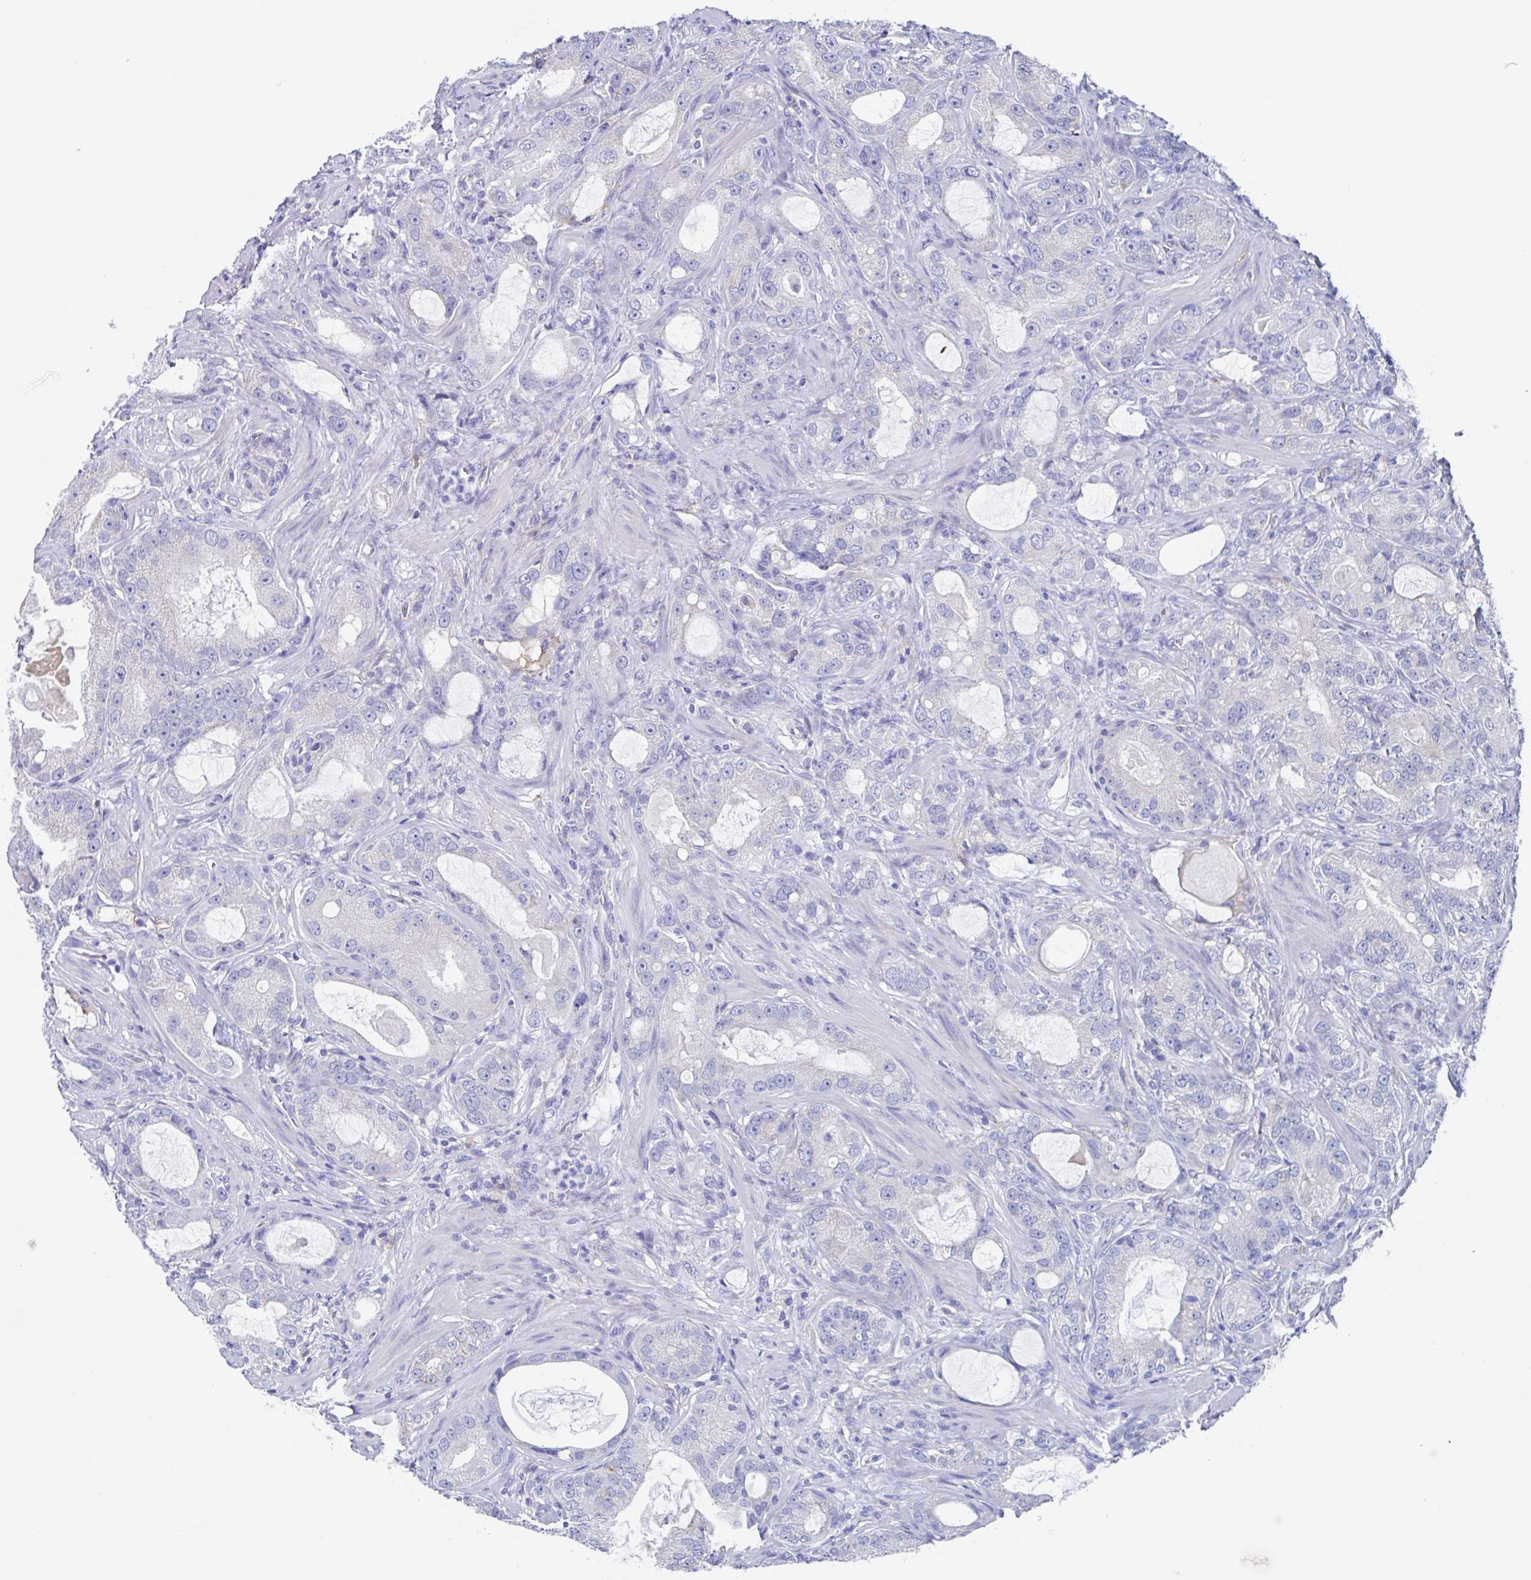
{"staining": {"intensity": "negative", "quantity": "none", "location": "none"}, "tissue": "prostate cancer", "cell_type": "Tumor cells", "image_type": "cancer", "snomed": [{"axis": "morphology", "description": "Adenocarcinoma, High grade"}, {"axis": "topography", "description": "Prostate"}], "caption": "IHC of prostate adenocarcinoma (high-grade) displays no positivity in tumor cells.", "gene": "FCGR3A", "patient": {"sex": "male", "age": 65}}